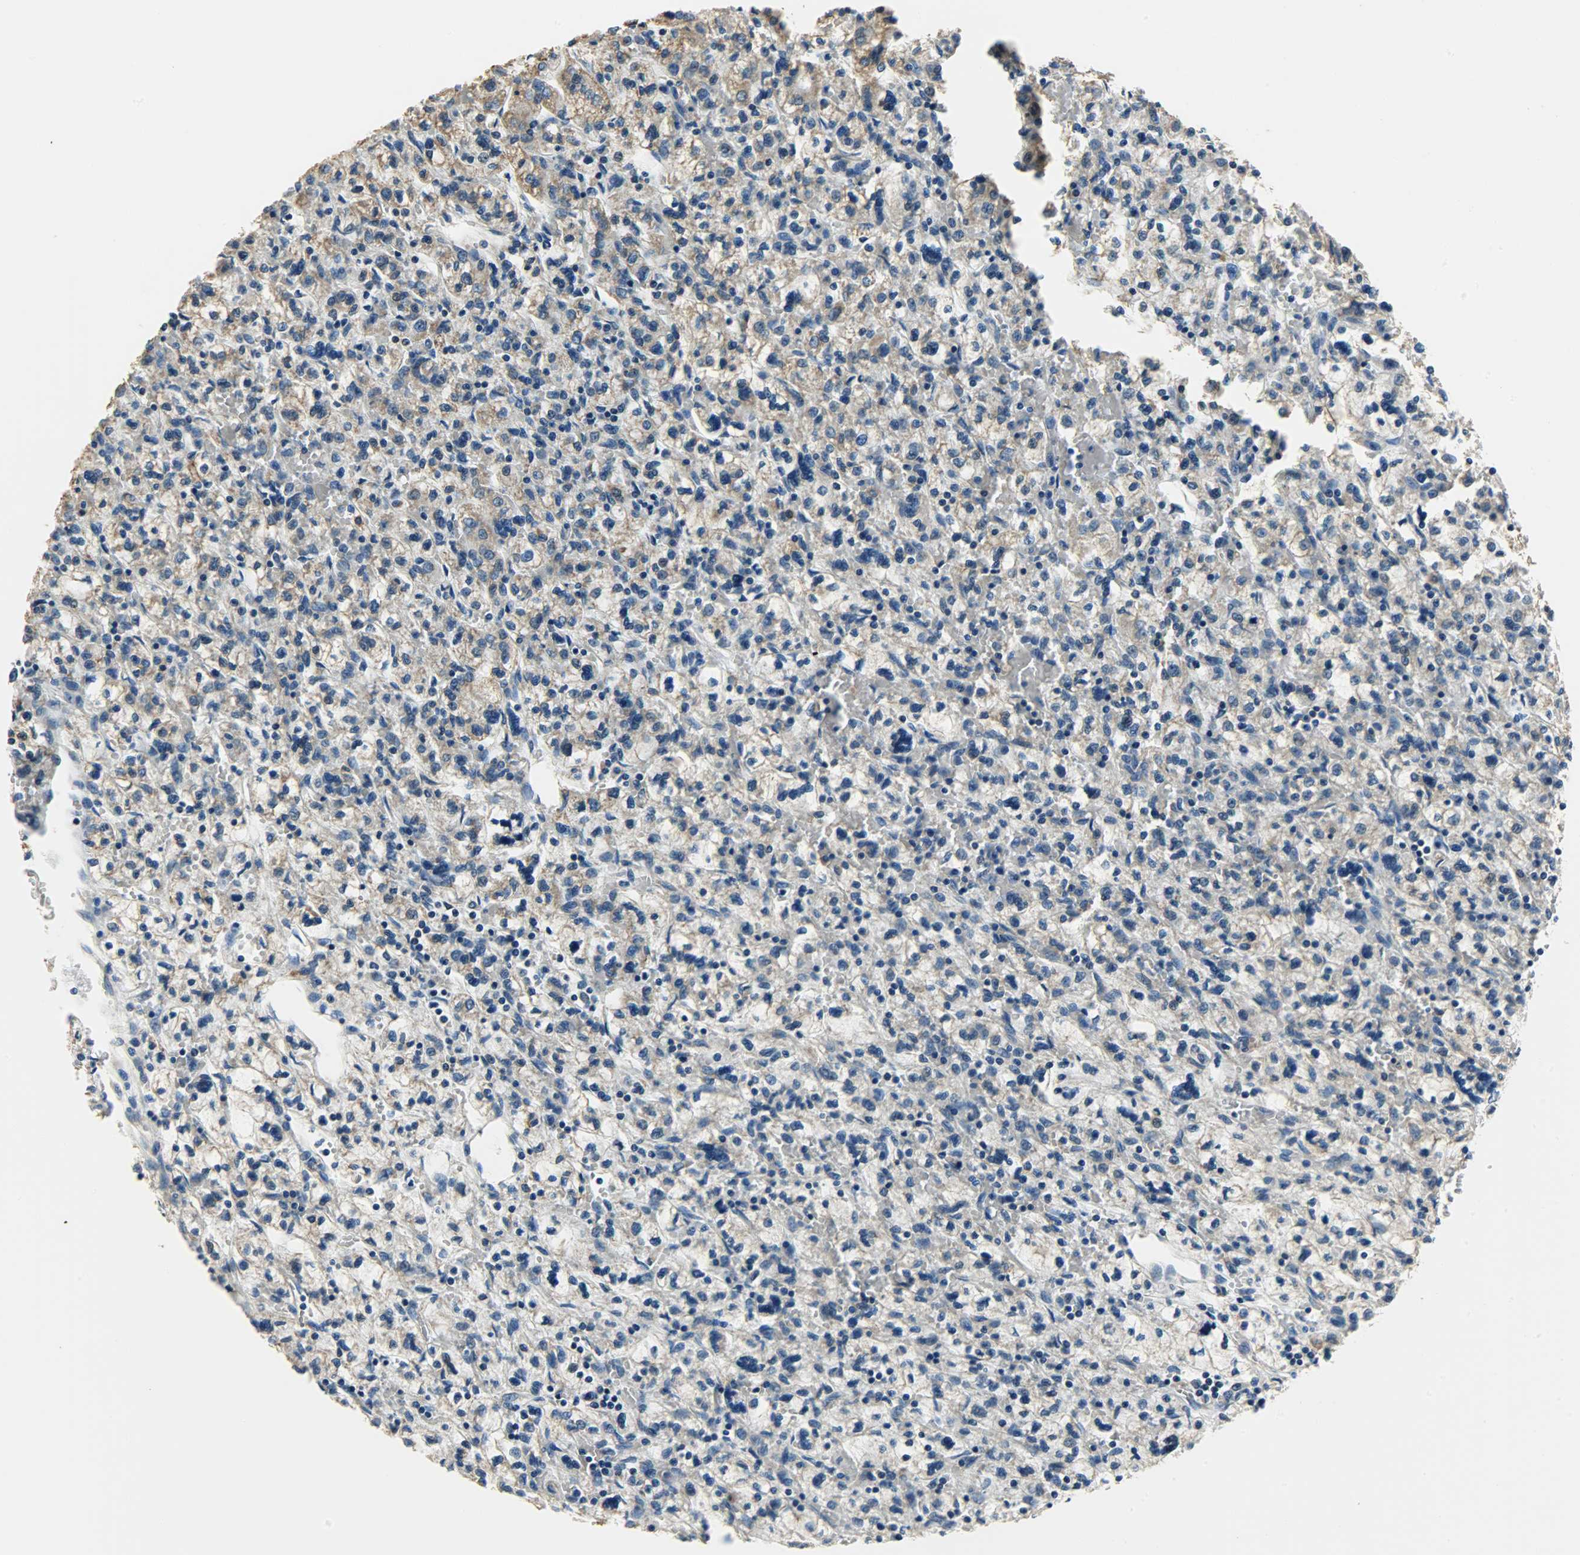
{"staining": {"intensity": "moderate", "quantity": "<25%", "location": "cytoplasmic/membranous"}, "tissue": "renal cancer", "cell_type": "Tumor cells", "image_type": "cancer", "snomed": [{"axis": "morphology", "description": "Adenocarcinoma, NOS"}, {"axis": "topography", "description": "Kidney"}], "caption": "An immunohistochemistry (IHC) histopathology image of tumor tissue is shown. Protein staining in brown shows moderate cytoplasmic/membranous positivity in renal adenocarcinoma within tumor cells. (DAB (3,3'-diaminobenzidine) IHC, brown staining for protein, blue staining for nuclei).", "gene": "C1orf198", "patient": {"sex": "female", "age": 83}}